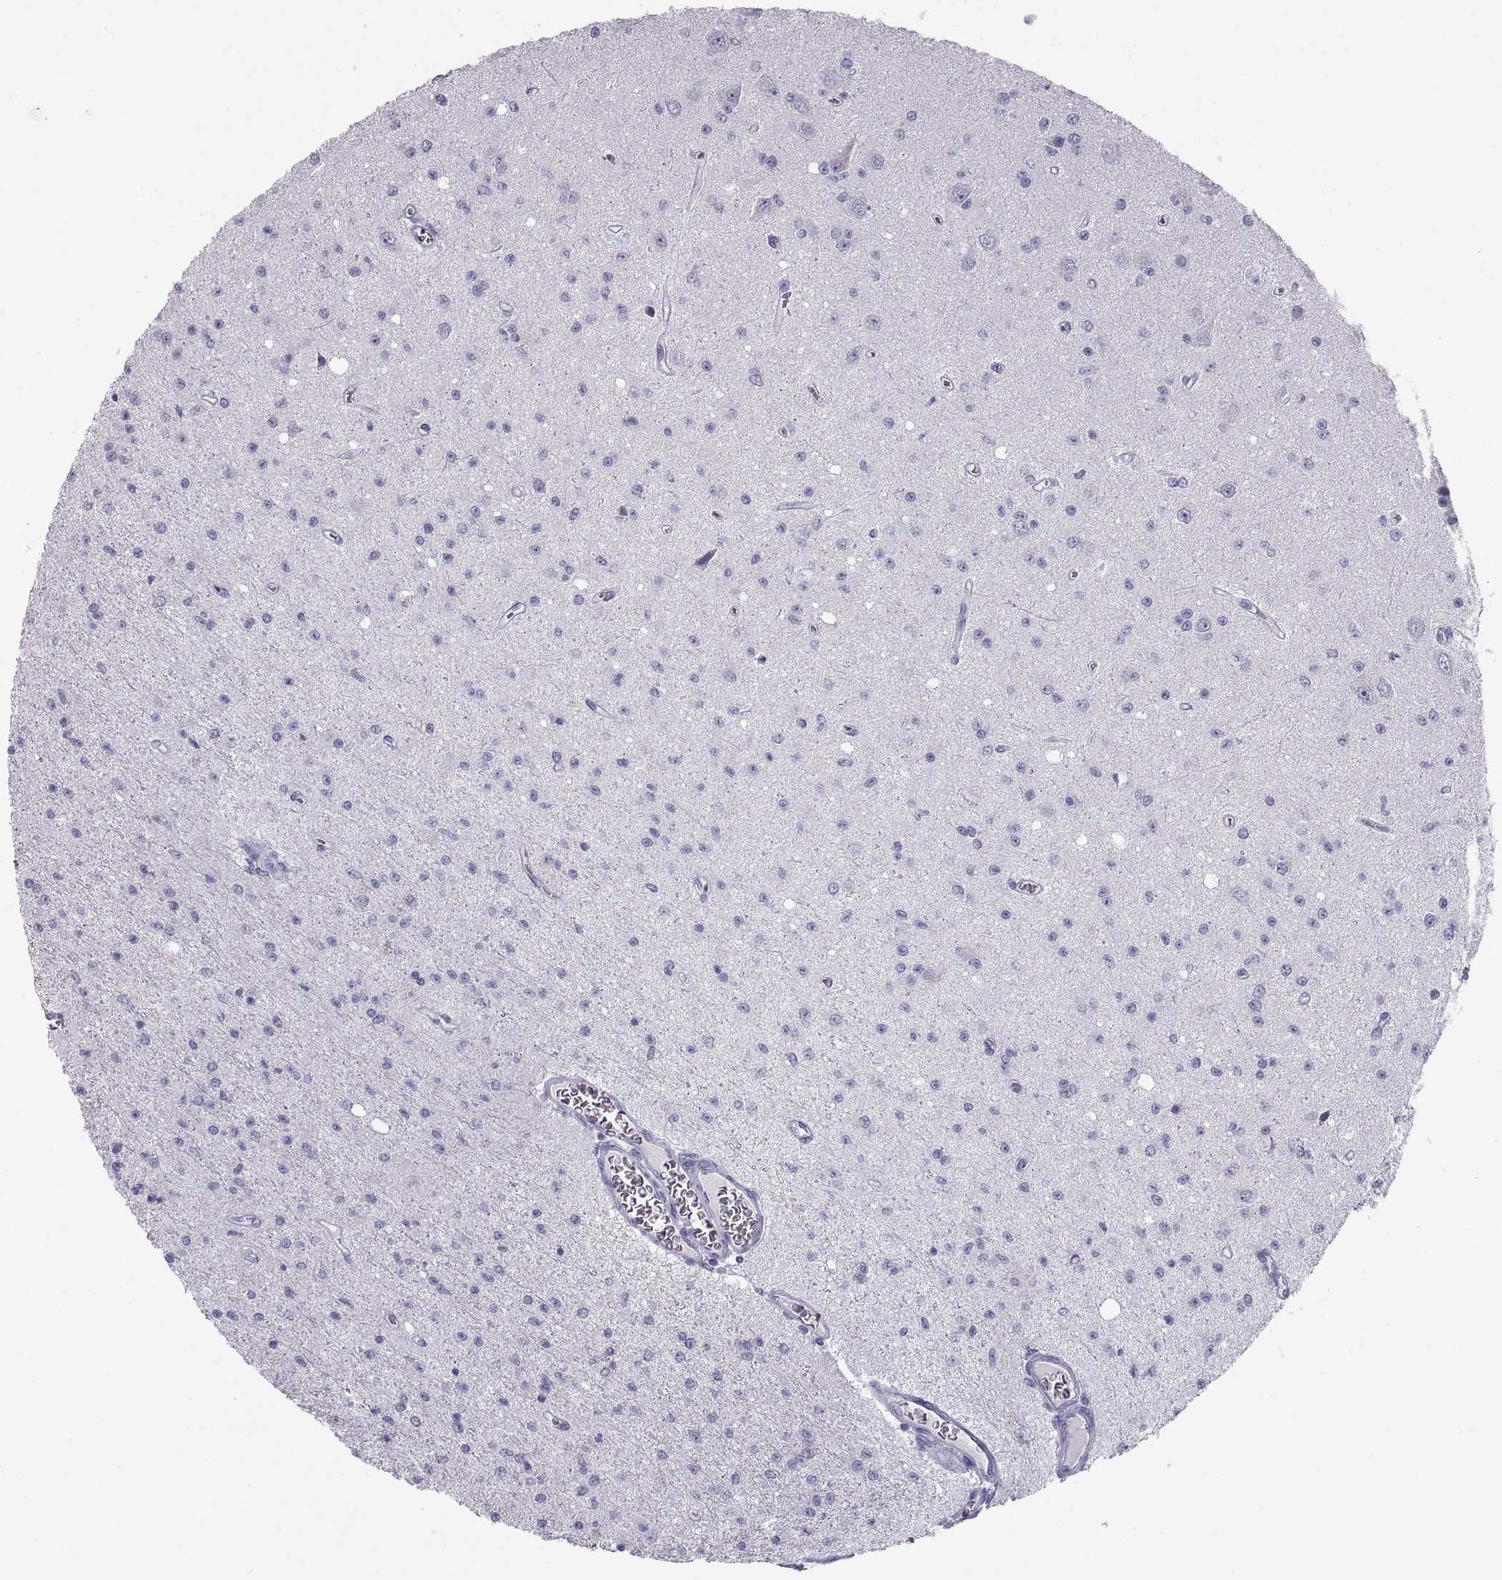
{"staining": {"intensity": "negative", "quantity": "none", "location": "none"}, "tissue": "glioma", "cell_type": "Tumor cells", "image_type": "cancer", "snomed": [{"axis": "morphology", "description": "Glioma, malignant, Low grade"}, {"axis": "topography", "description": "Brain"}], "caption": "Malignant glioma (low-grade) was stained to show a protein in brown. There is no significant expression in tumor cells.", "gene": "PAX2", "patient": {"sex": "female", "age": 45}}